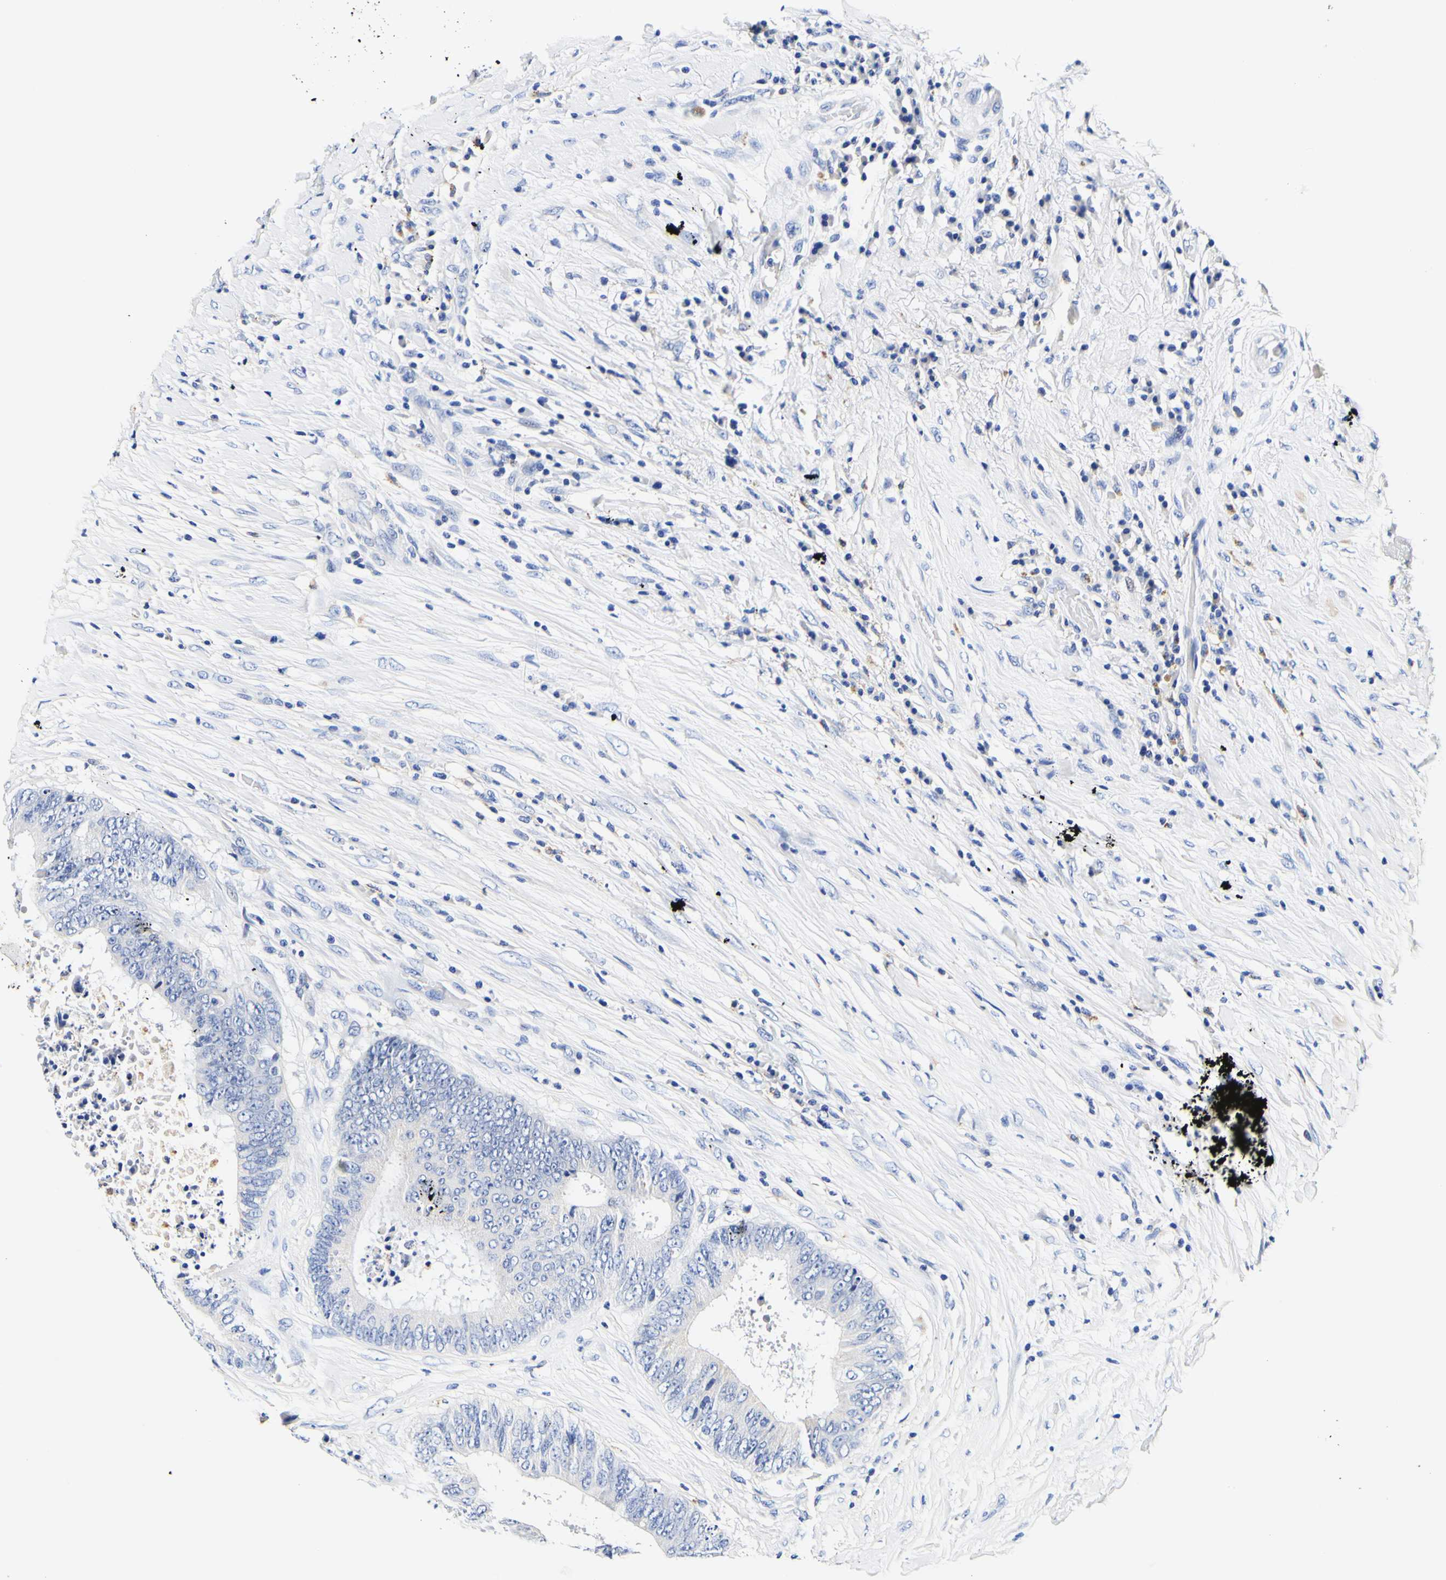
{"staining": {"intensity": "negative", "quantity": "none", "location": "none"}, "tissue": "colorectal cancer", "cell_type": "Tumor cells", "image_type": "cancer", "snomed": [{"axis": "morphology", "description": "Adenocarcinoma, NOS"}, {"axis": "topography", "description": "Rectum"}], "caption": "Immunohistochemical staining of colorectal adenocarcinoma demonstrates no significant staining in tumor cells.", "gene": "CAMK4", "patient": {"sex": "male", "age": 72}}